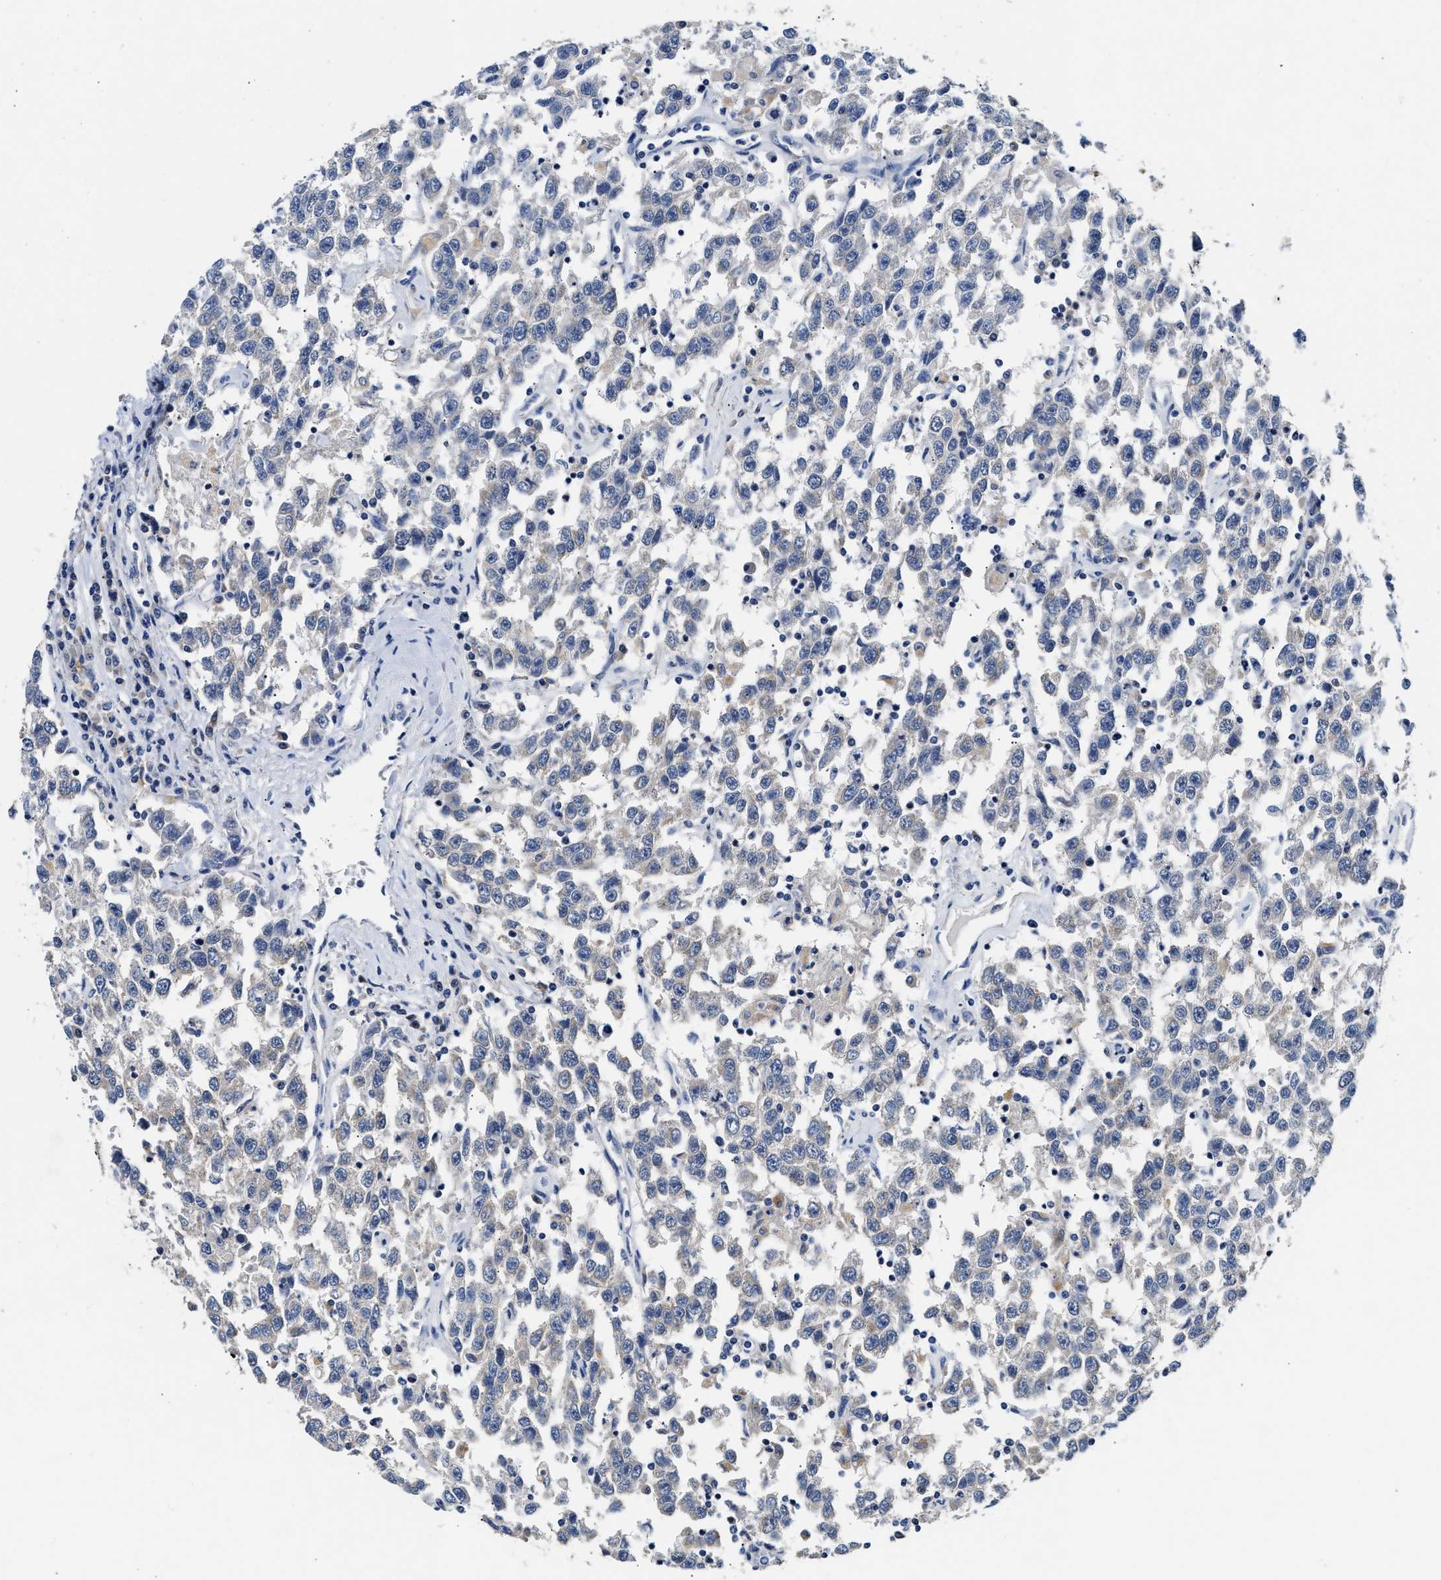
{"staining": {"intensity": "weak", "quantity": "<25%", "location": "cytoplasmic/membranous"}, "tissue": "testis cancer", "cell_type": "Tumor cells", "image_type": "cancer", "snomed": [{"axis": "morphology", "description": "Seminoma, NOS"}, {"axis": "topography", "description": "Testis"}], "caption": "Tumor cells show no significant protein positivity in seminoma (testis).", "gene": "FAM185A", "patient": {"sex": "male", "age": 41}}